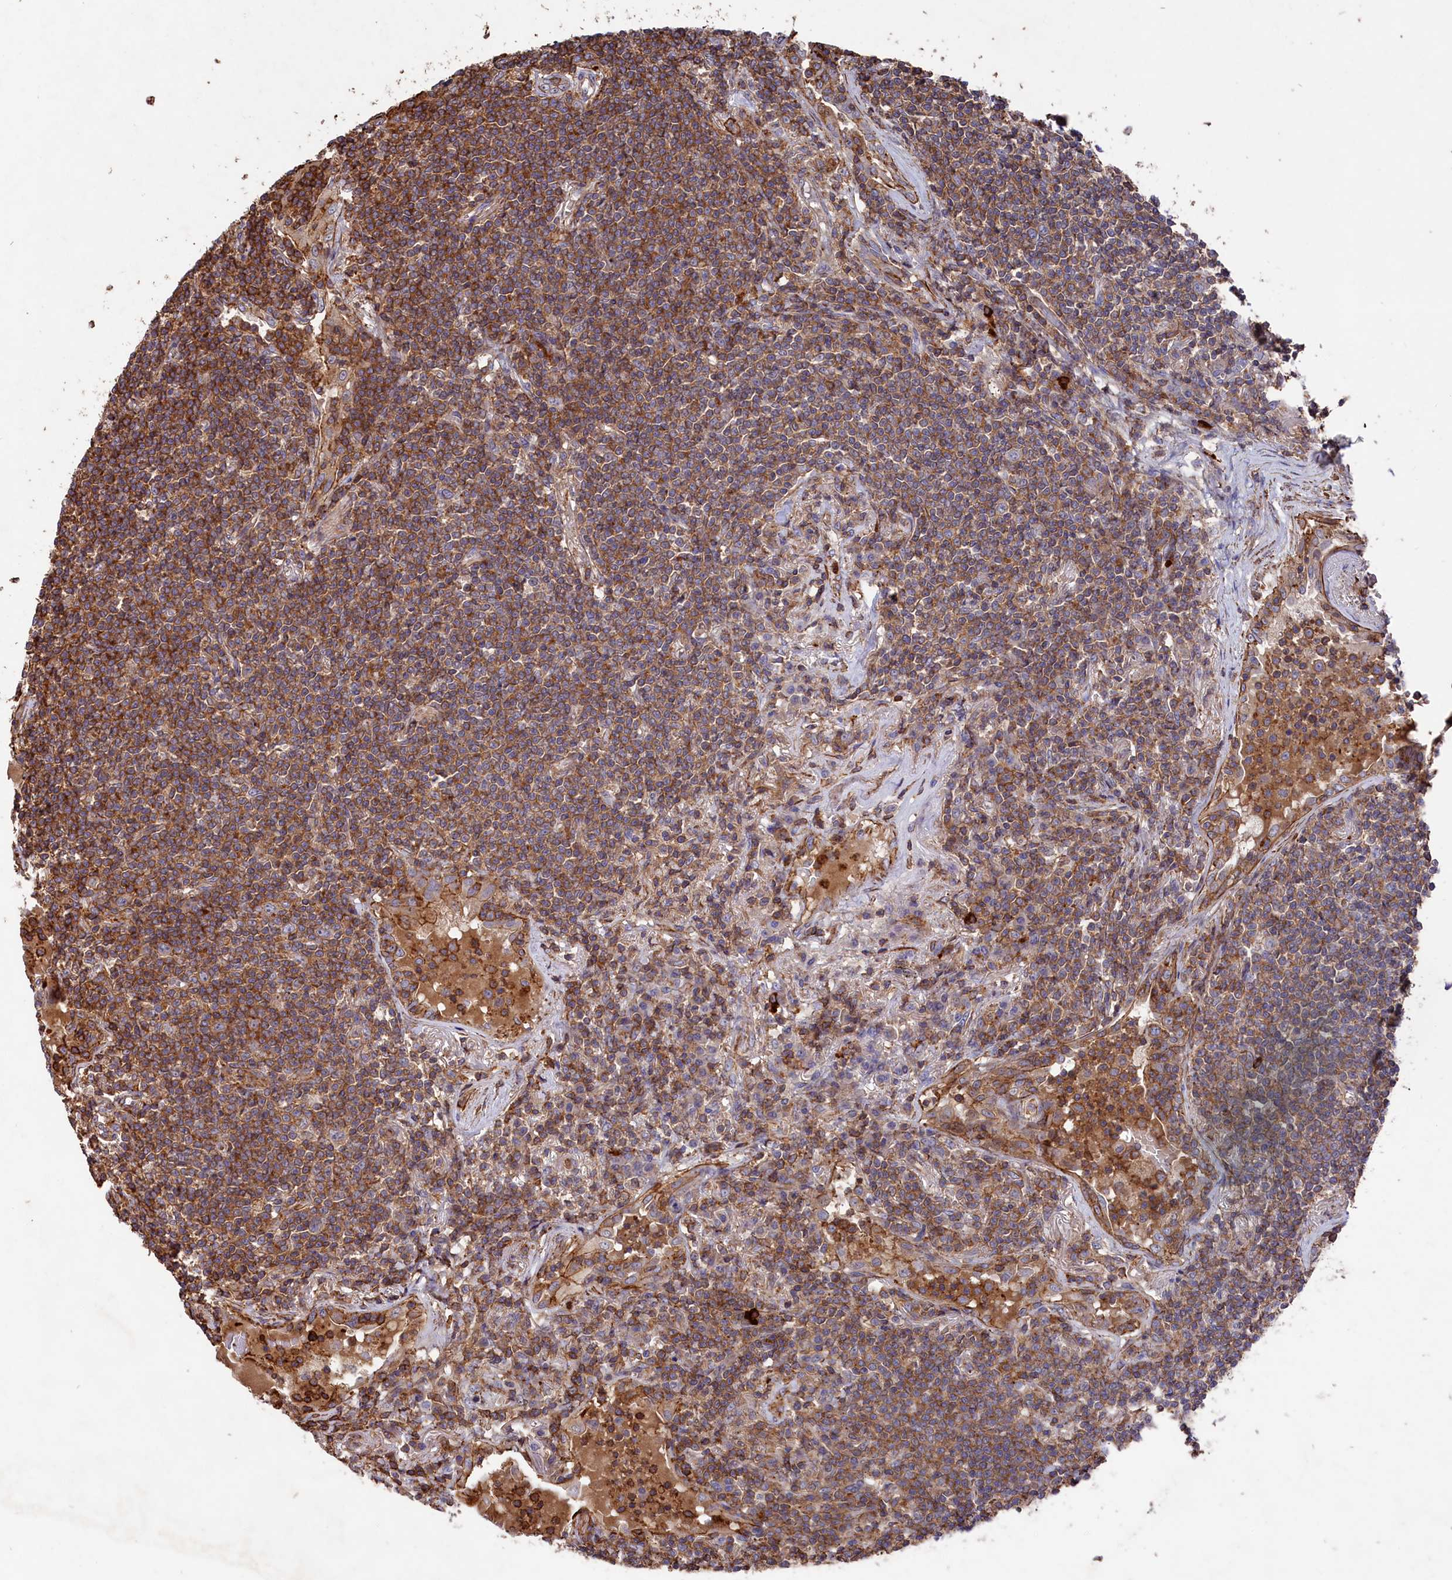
{"staining": {"intensity": "moderate", "quantity": ">75%", "location": "cytoplasmic/membranous"}, "tissue": "lymphoma", "cell_type": "Tumor cells", "image_type": "cancer", "snomed": [{"axis": "morphology", "description": "Malignant lymphoma, non-Hodgkin's type, Low grade"}, {"axis": "topography", "description": "Lung"}], "caption": "Immunohistochemistry histopathology image of low-grade malignant lymphoma, non-Hodgkin's type stained for a protein (brown), which demonstrates medium levels of moderate cytoplasmic/membranous expression in approximately >75% of tumor cells.", "gene": "RAPSN", "patient": {"sex": "female", "age": 71}}